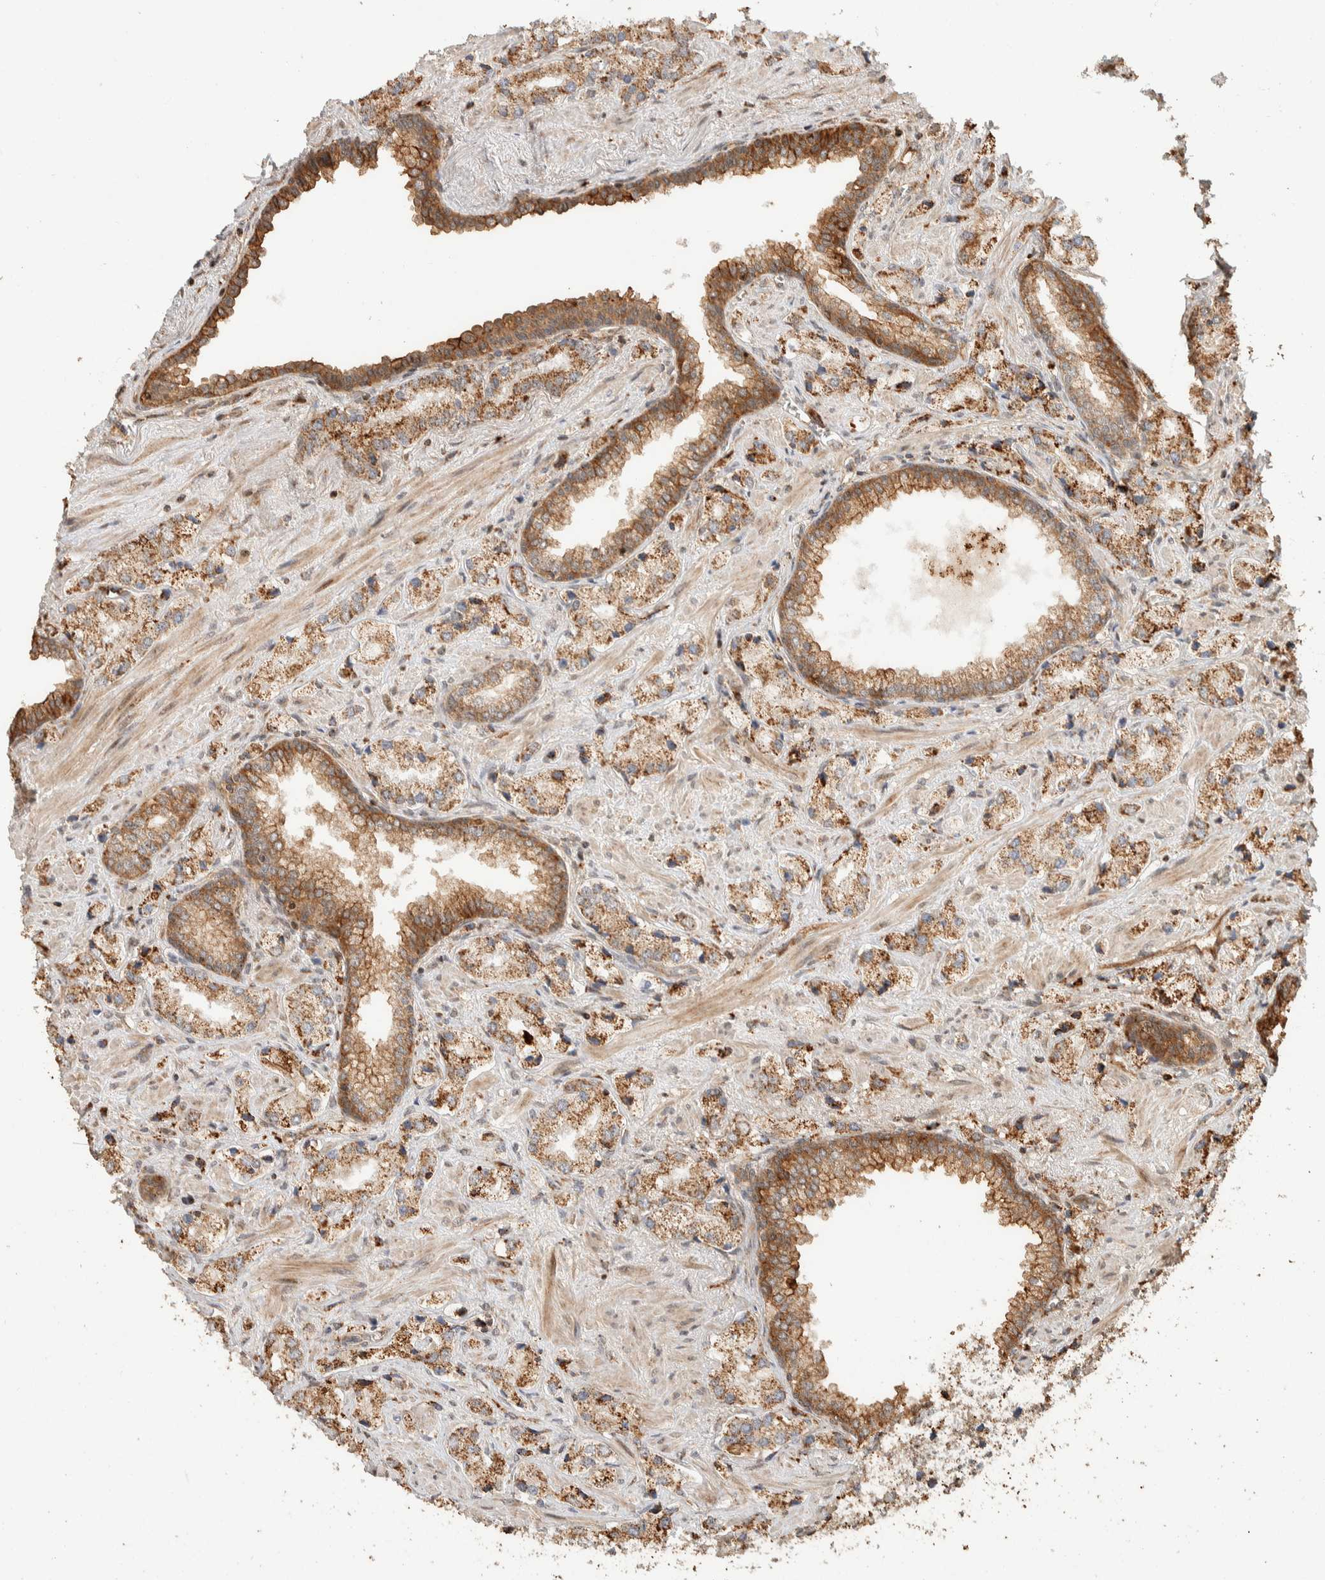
{"staining": {"intensity": "moderate", "quantity": ">75%", "location": "cytoplasmic/membranous"}, "tissue": "prostate cancer", "cell_type": "Tumor cells", "image_type": "cancer", "snomed": [{"axis": "morphology", "description": "Adenocarcinoma, High grade"}, {"axis": "topography", "description": "Prostate"}], "caption": "The immunohistochemical stain shows moderate cytoplasmic/membranous staining in tumor cells of prostate cancer (adenocarcinoma (high-grade)) tissue.", "gene": "KIF9", "patient": {"sex": "male", "age": 66}}